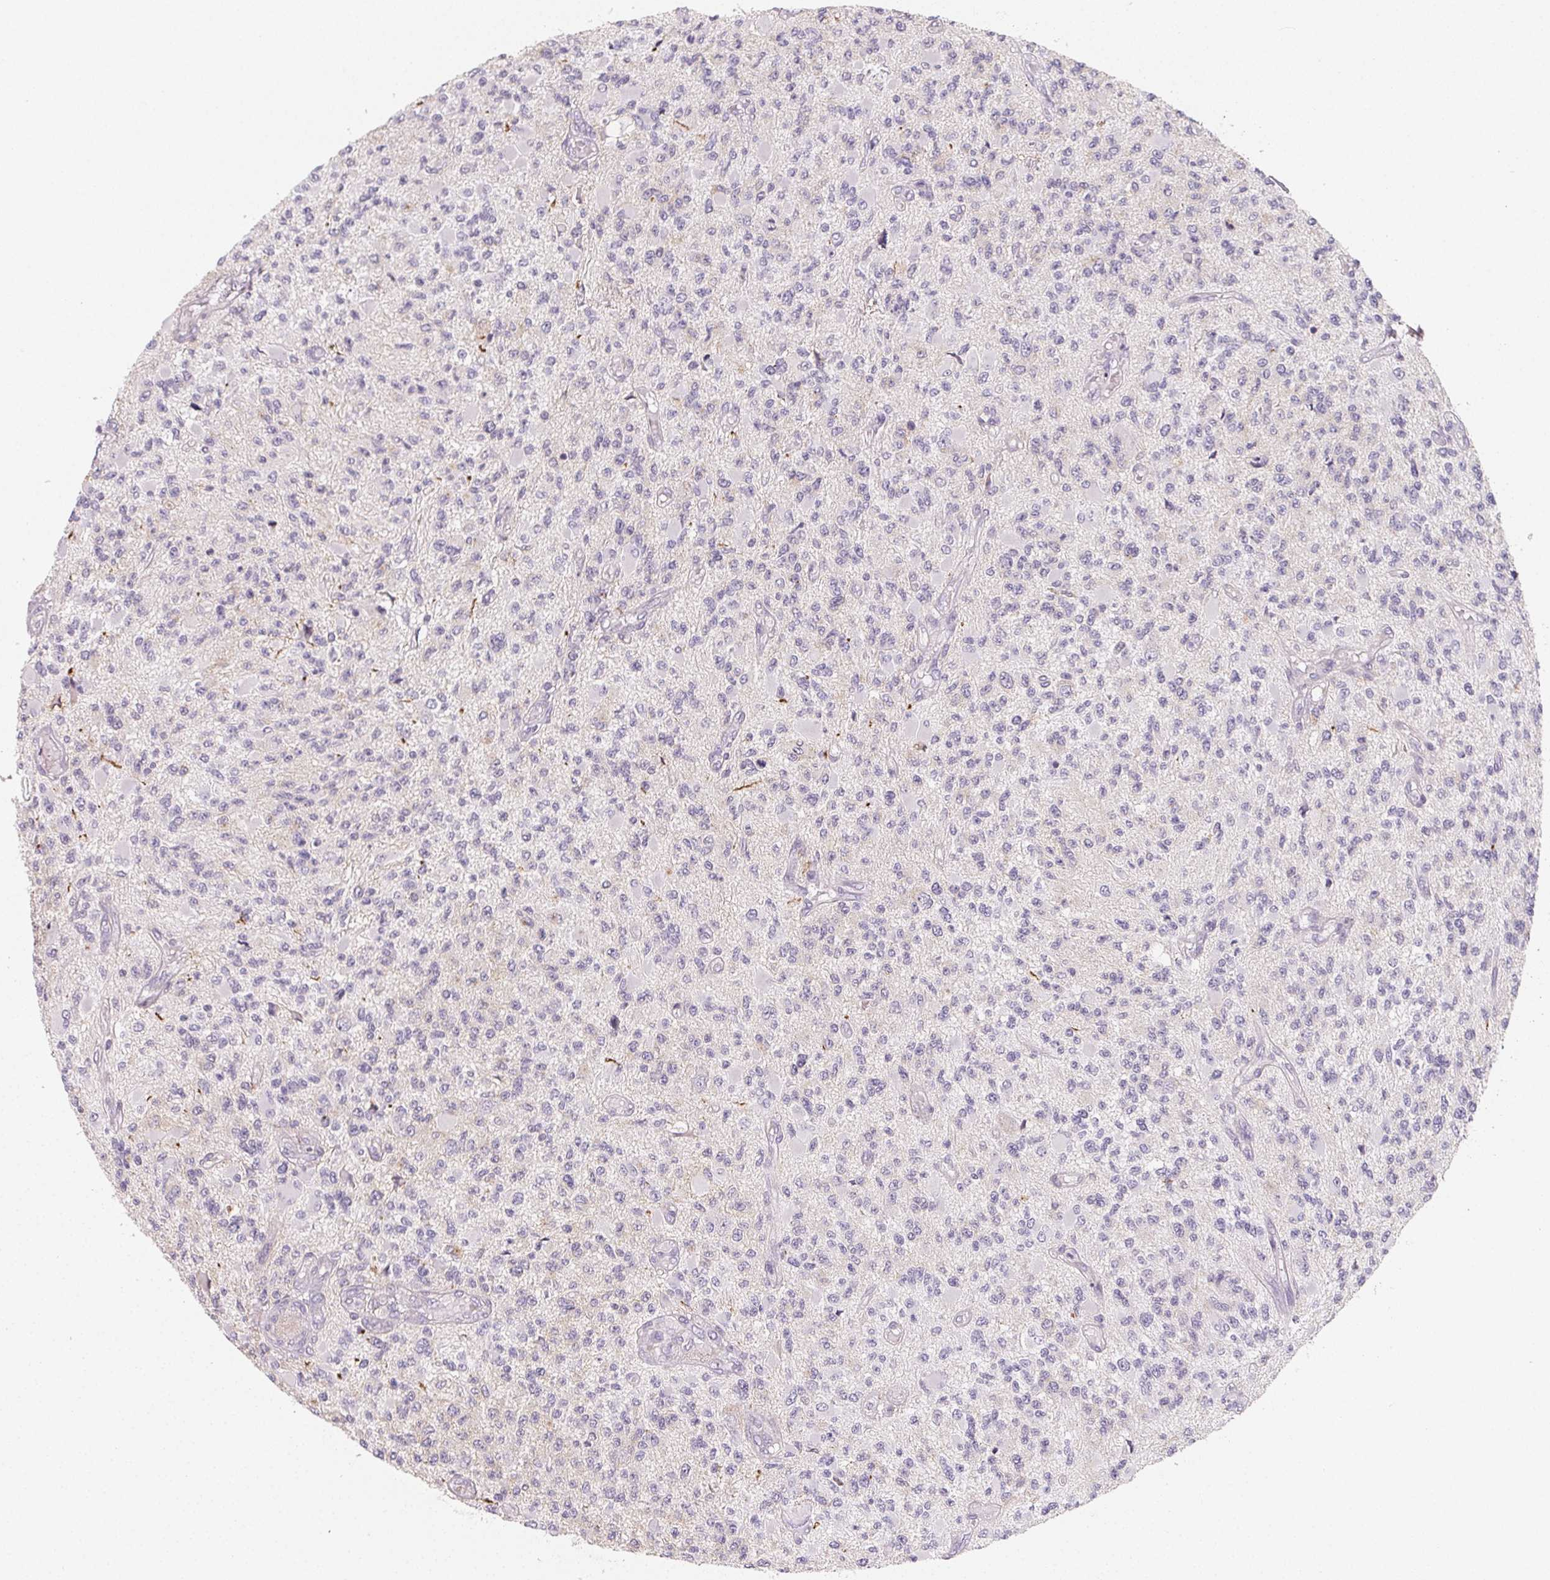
{"staining": {"intensity": "negative", "quantity": "none", "location": "none"}, "tissue": "glioma", "cell_type": "Tumor cells", "image_type": "cancer", "snomed": [{"axis": "morphology", "description": "Glioma, malignant, High grade"}, {"axis": "topography", "description": "Brain"}], "caption": "The micrograph exhibits no staining of tumor cells in malignant glioma (high-grade).", "gene": "LRRC23", "patient": {"sex": "female", "age": 63}}